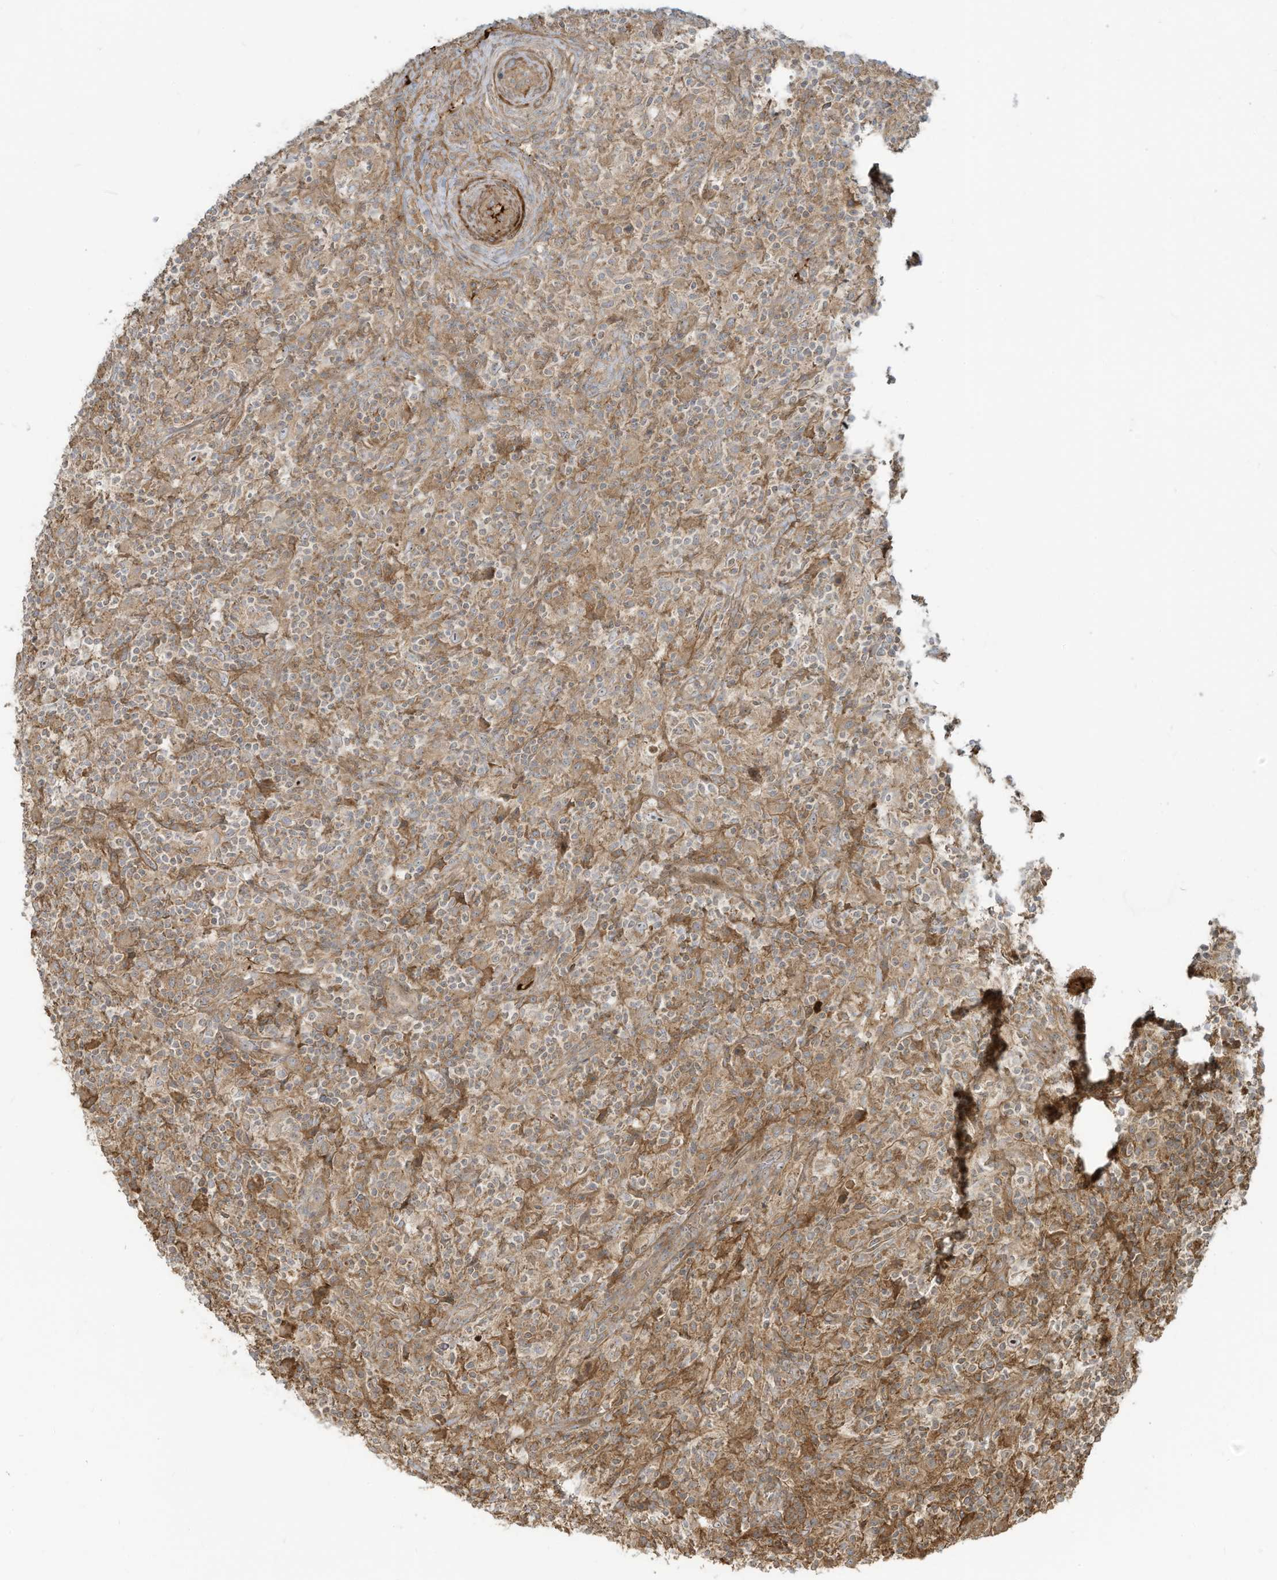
{"staining": {"intensity": "moderate", "quantity": "25%-75%", "location": "cytoplasmic/membranous,nuclear"}, "tissue": "lymphoma", "cell_type": "Tumor cells", "image_type": "cancer", "snomed": [{"axis": "morphology", "description": "Hodgkin's disease, NOS"}, {"axis": "topography", "description": "Lymph node"}], "caption": "Protein expression analysis of Hodgkin's disease exhibits moderate cytoplasmic/membranous and nuclear staining in about 25%-75% of tumor cells.", "gene": "ENTR1", "patient": {"sex": "male", "age": 70}}